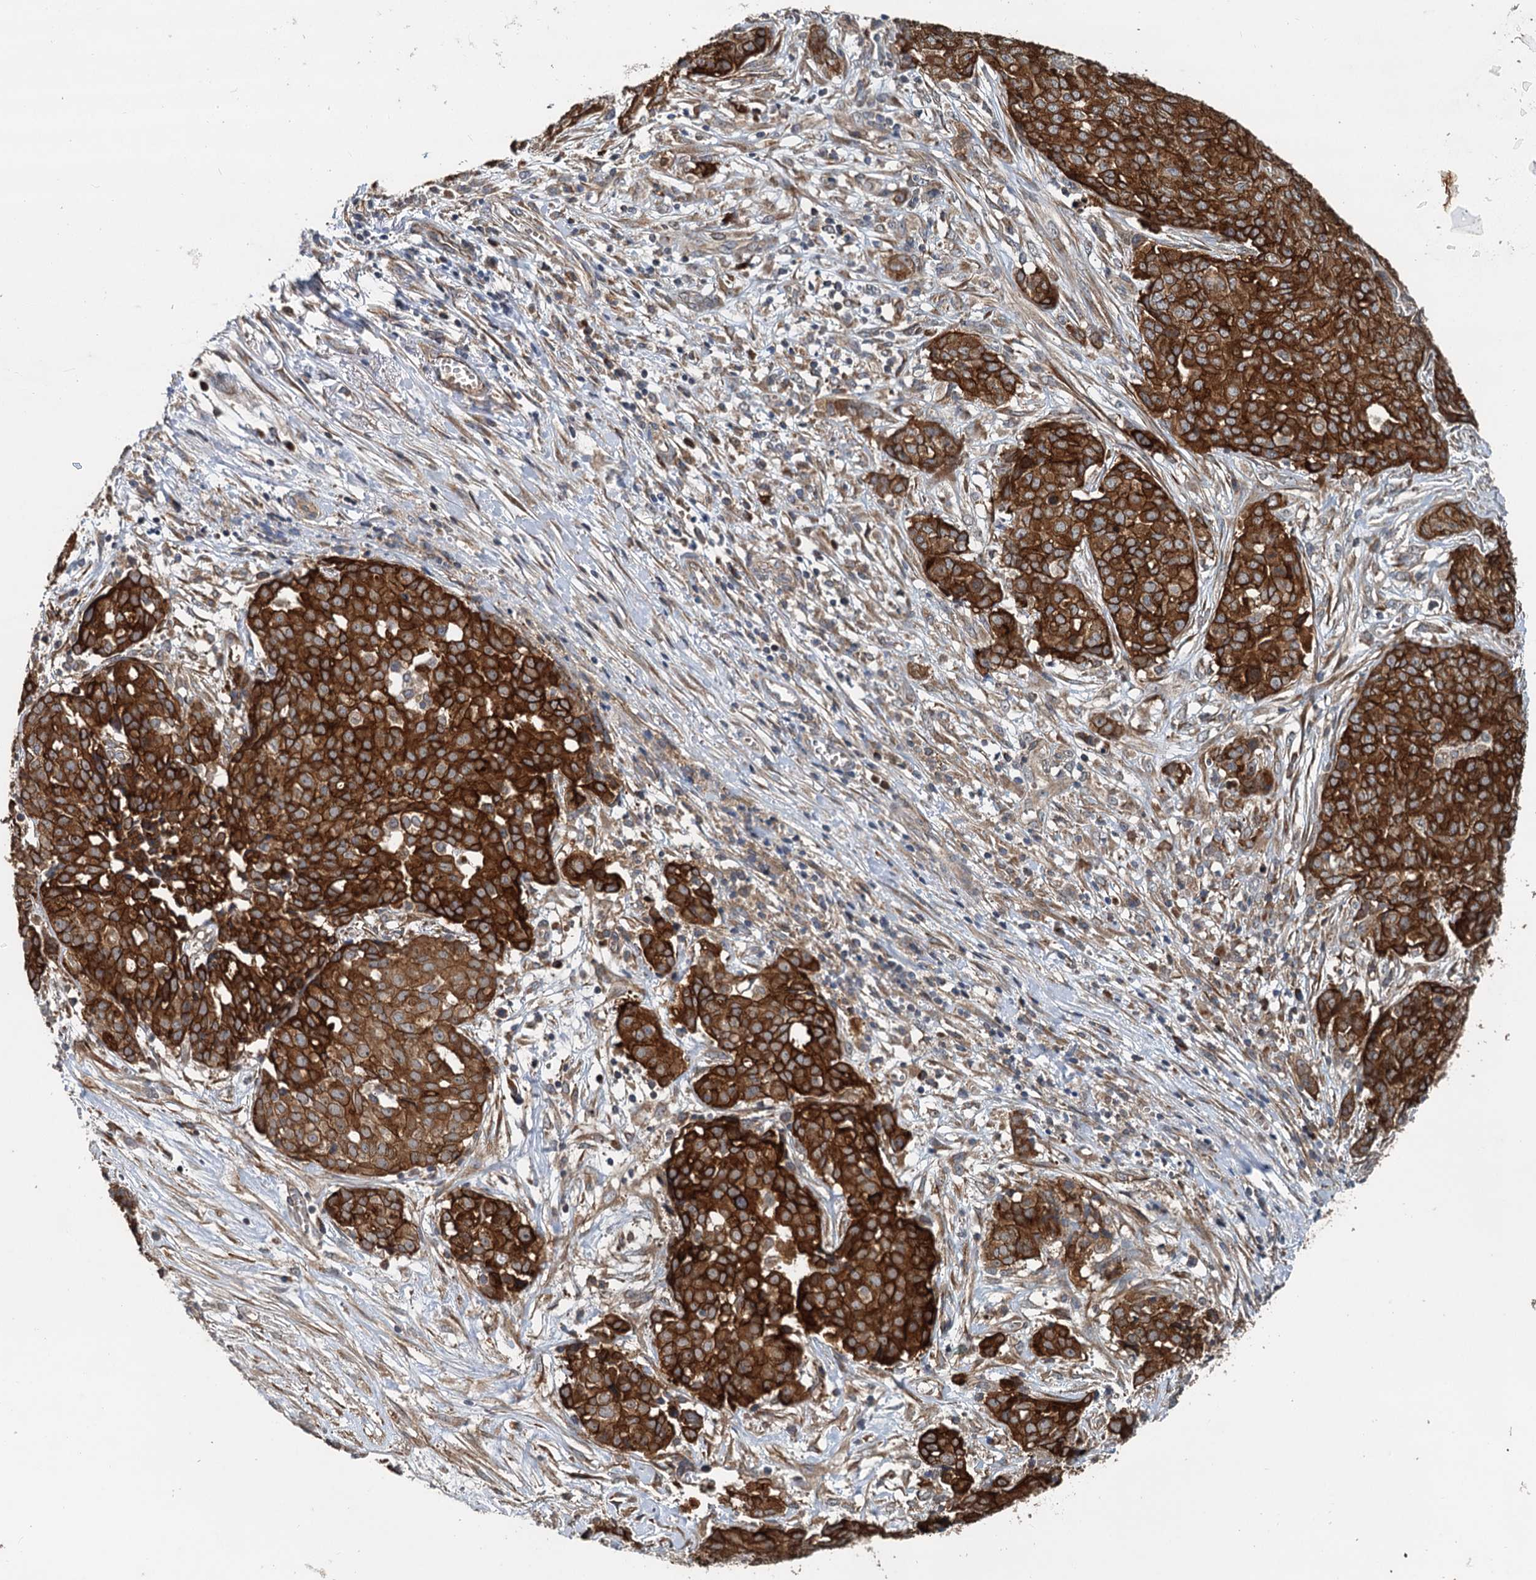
{"staining": {"intensity": "strong", "quantity": ">75%", "location": "cytoplasmic/membranous"}, "tissue": "ovarian cancer", "cell_type": "Tumor cells", "image_type": "cancer", "snomed": [{"axis": "morphology", "description": "Cystadenocarcinoma, serous, NOS"}, {"axis": "topography", "description": "Soft tissue"}, {"axis": "topography", "description": "Ovary"}], "caption": "Human ovarian cancer stained with a brown dye exhibits strong cytoplasmic/membranous positive expression in about >75% of tumor cells.", "gene": "LRRK2", "patient": {"sex": "female", "age": 57}}